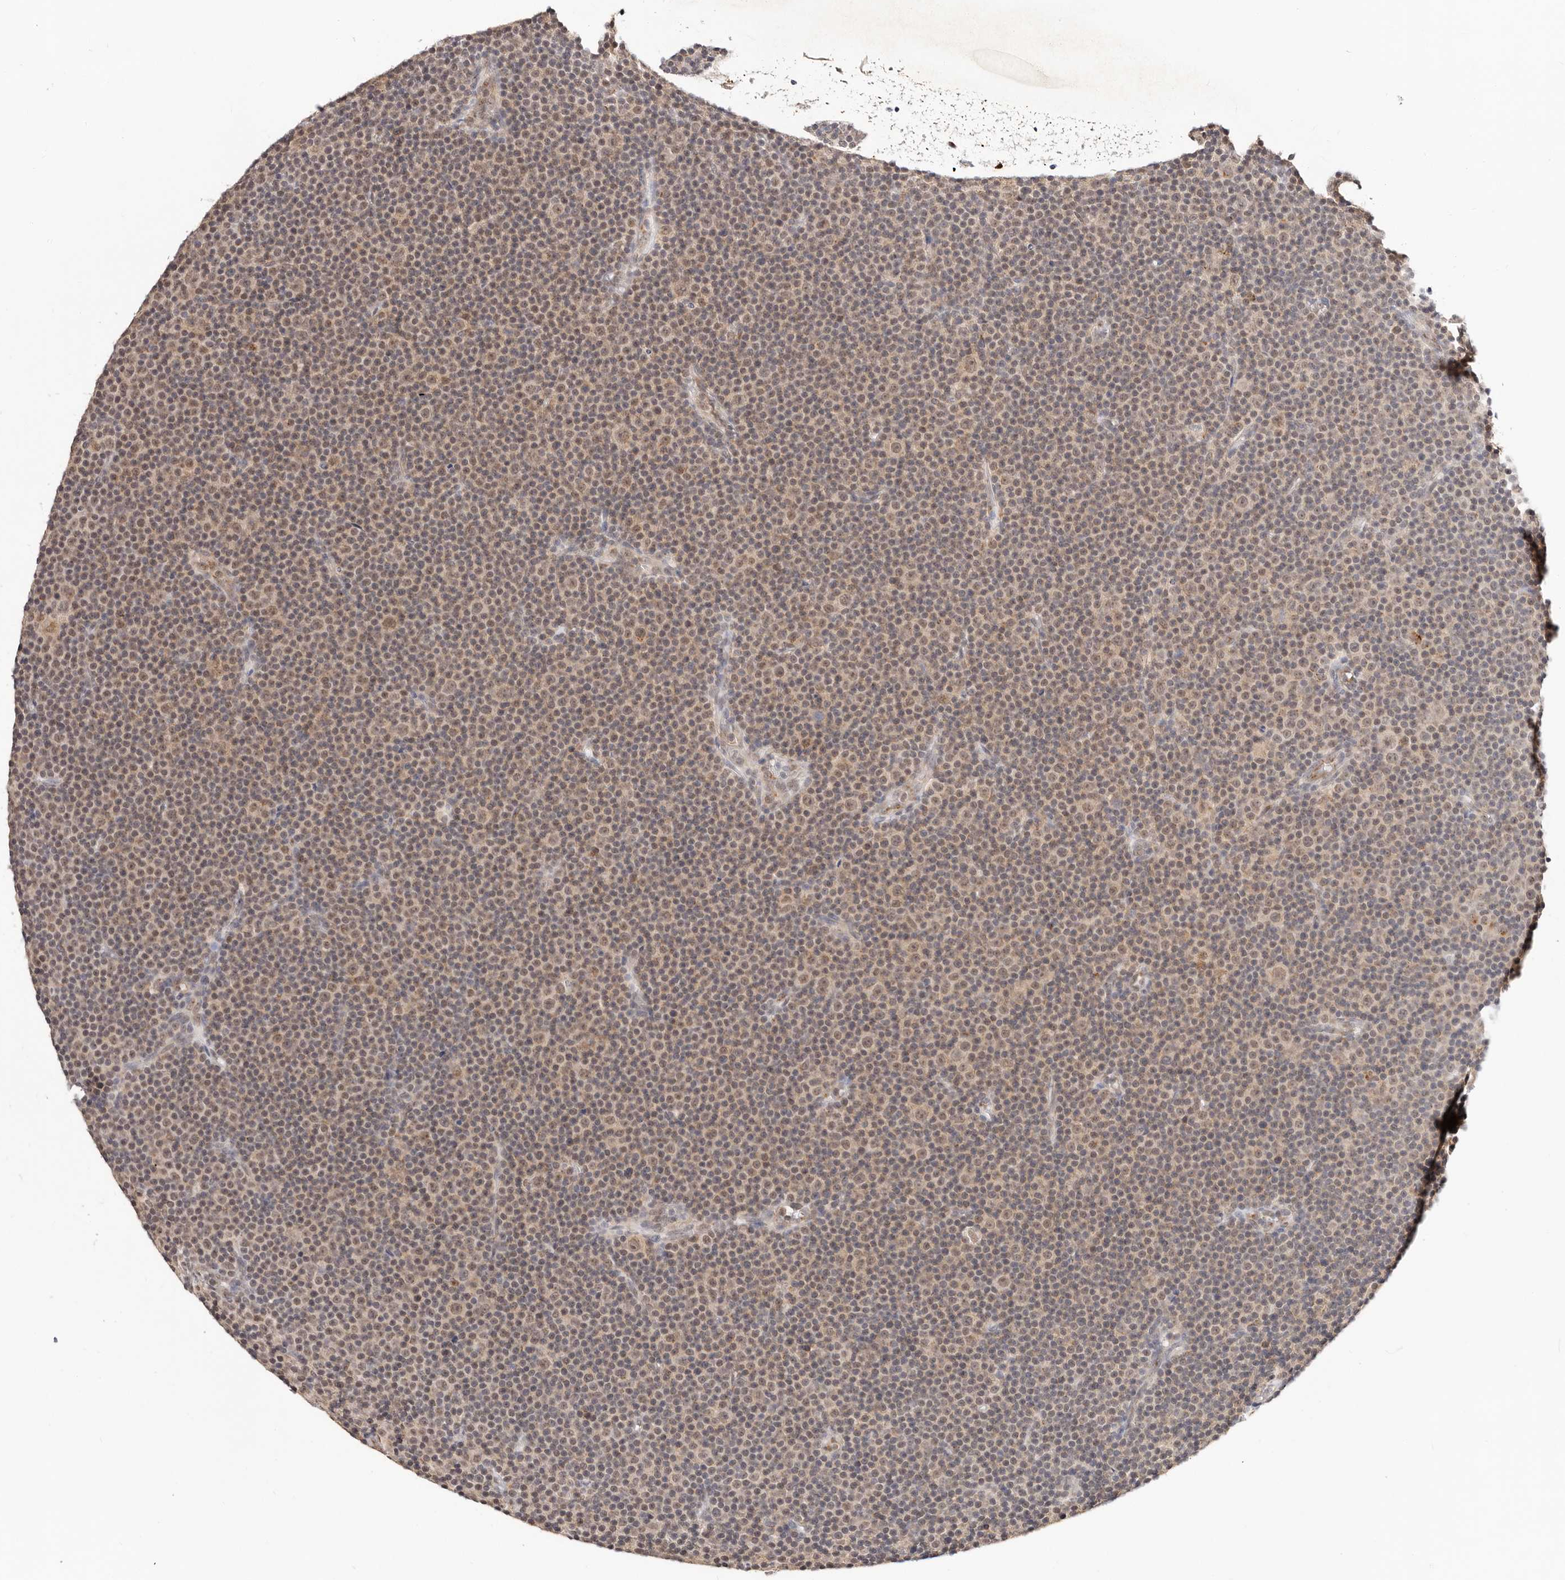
{"staining": {"intensity": "weak", "quantity": ">75%", "location": "cytoplasmic/membranous"}, "tissue": "lymphoma", "cell_type": "Tumor cells", "image_type": "cancer", "snomed": [{"axis": "morphology", "description": "Malignant lymphoma, non-Hodgkin's type, Low grade"}, {"axis": "topography", "description": "Lymph node"}], "caption": "An image showing weak cytoplasmic/membranous expression in about >75% of tumor cells in low-grade malignant lymphoma, non-Hodgkin's type, as visualized by brown immunohistochemical staining.", "gene": "VIPAS39", "patient": {"sex": "female", "age": 67}}